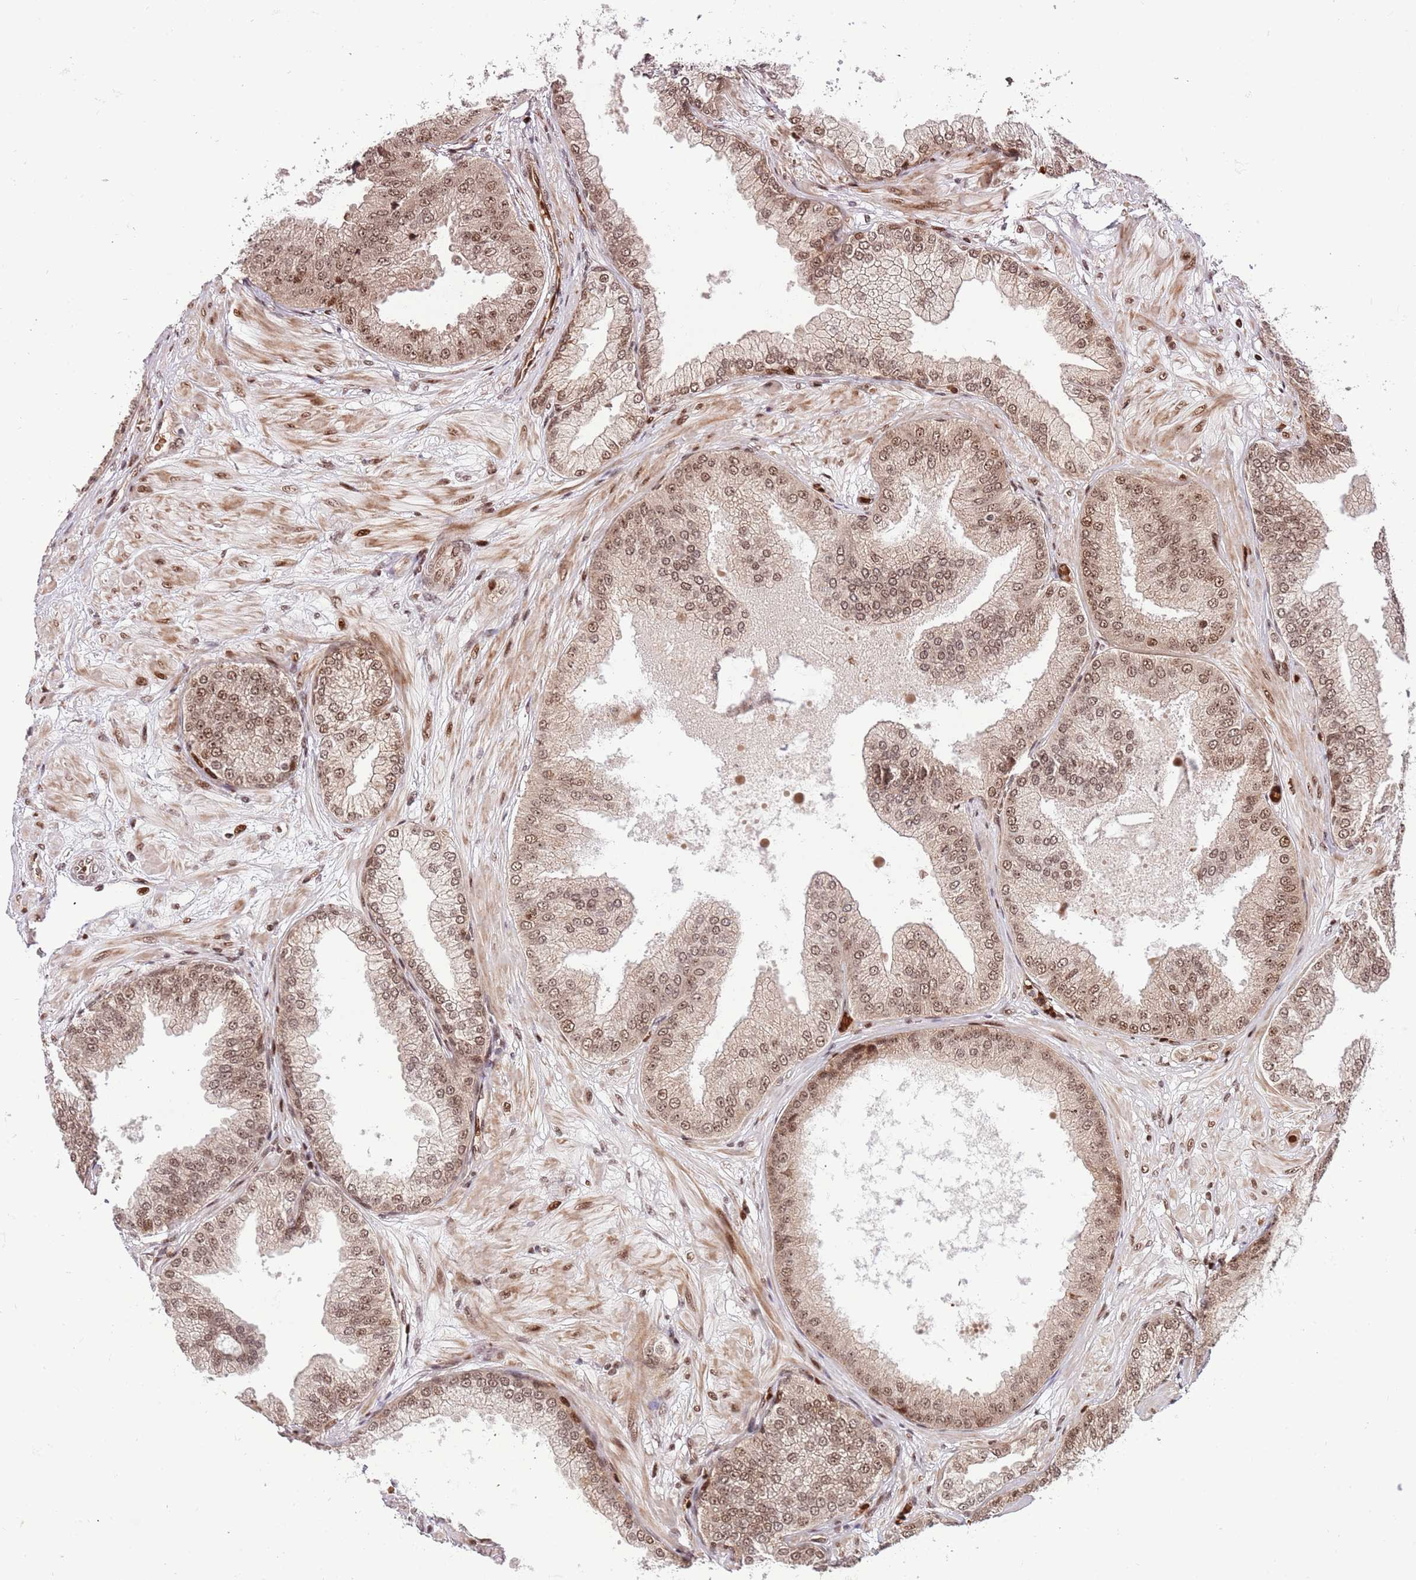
{"staining": {"intensity": "moderate", "quantity": ">75%", "location": "nuclear"}, "tissue": "prostate cancer", "cell_type": "Tumor cells", "image_type": "cancer", "snomed": [{"axis": "morphology", "description": "Adenocarcinoma, Low grade"}, {"axis": "topography", "description": "Prostate"}], "caption": "Tumor cells display medium levels of moderate nuclear staining in about >75% of cells in prostate cancer.", "gene": "RIF1", "patient": {"sex": "male", "age": 55}}